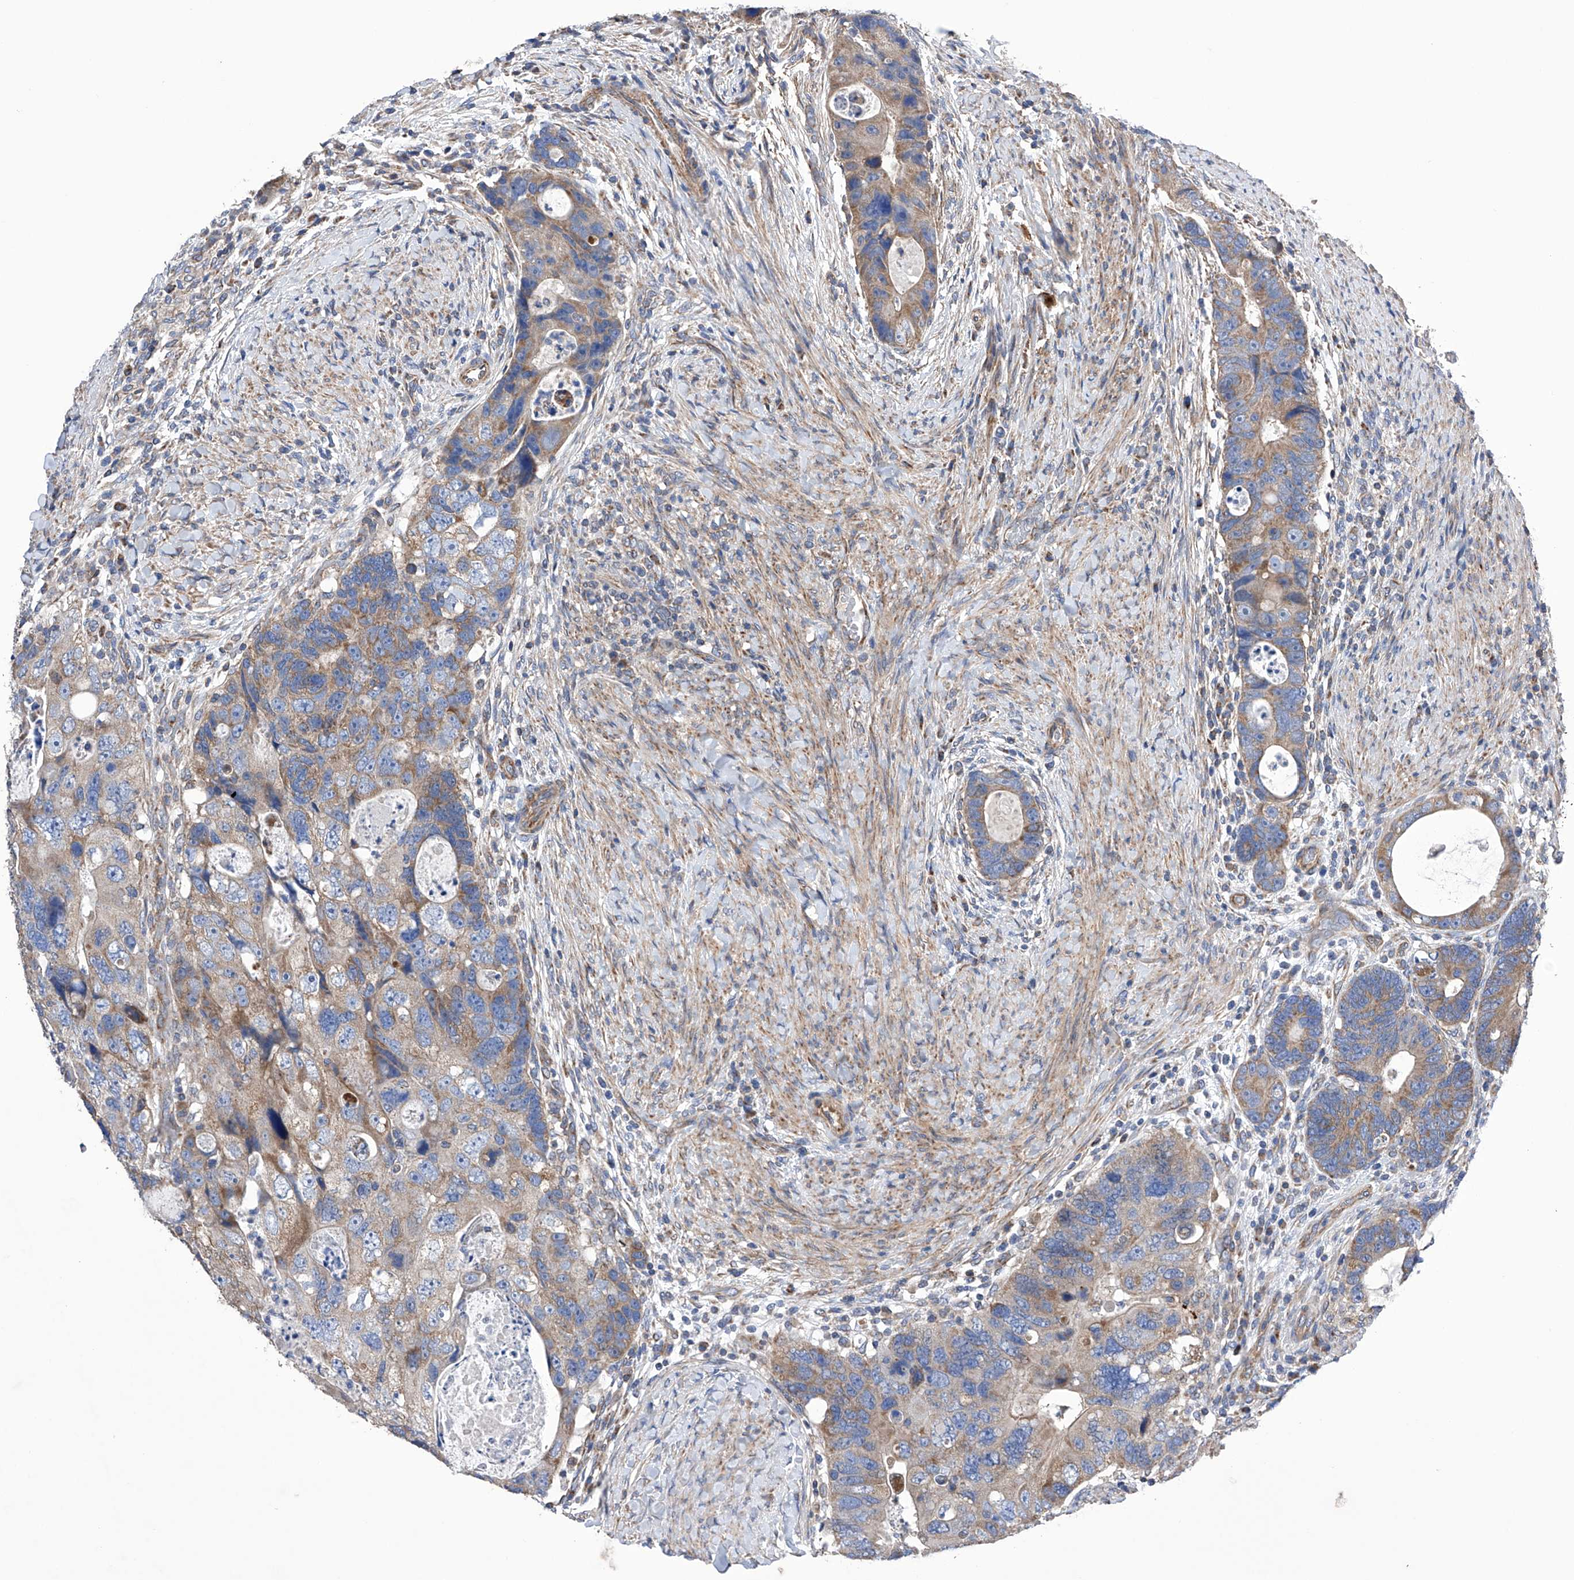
{"staining": {"intensity": "moderate", "quantity": "25%-75%", "location": "cytoplasmic/membranous"}, "tissue": "colorectal cancer", "cell_type": "Tumor cells", "image_type": "cancer", "snomed": [{"axis": "morphology", "description": "Adenocarcinoma, NOS"}, {"axis": "topography", "description": "Rectum"}], "caption": "Colorectal cancer stained with immunohistochemistry exhibits moderate cytoplasmic/membranous staining in approximately 25%-75% of tumor cells.", "gene": "EFCAB2", "patient": {"sex": "male", "age": 59}}